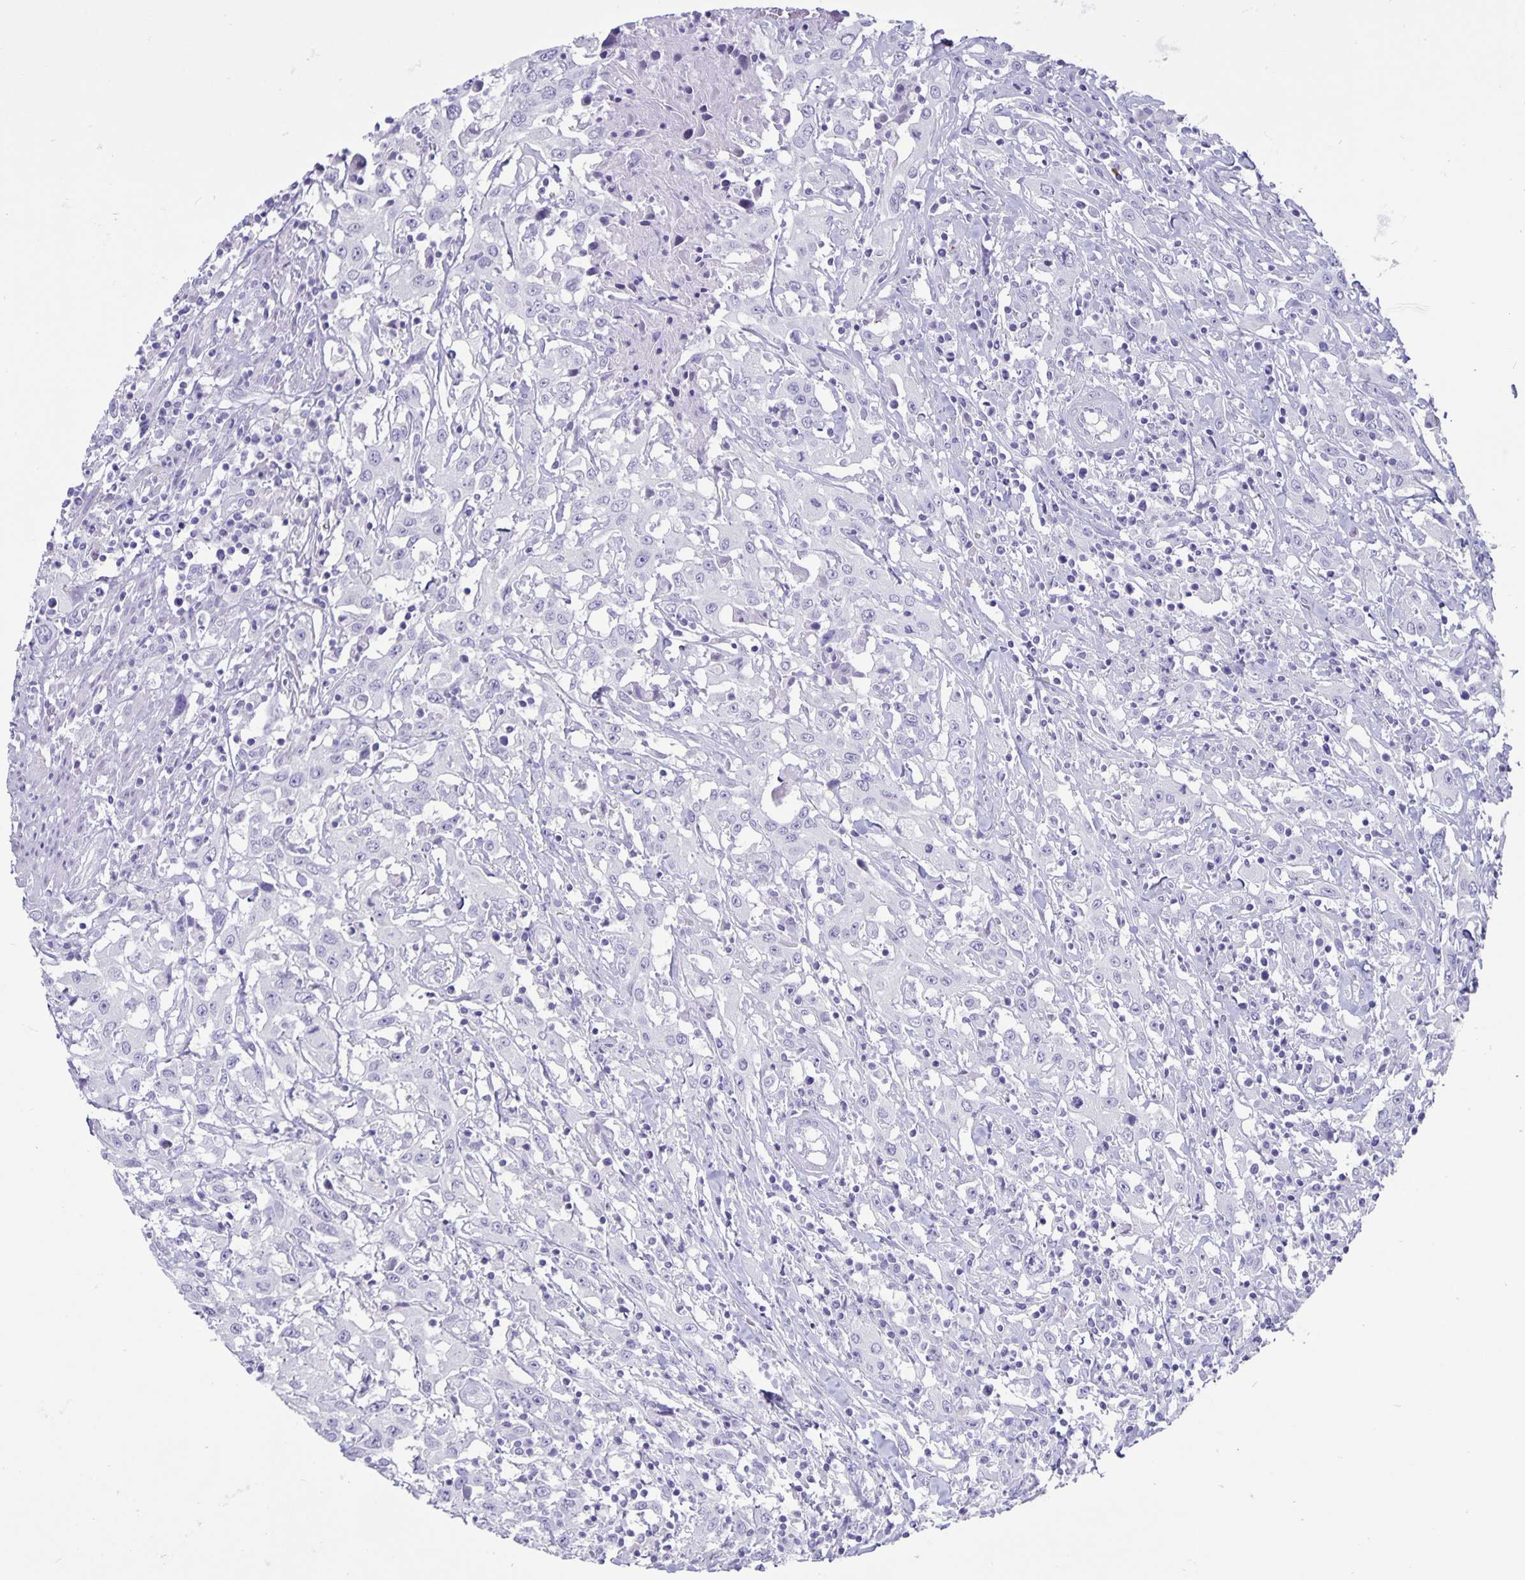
{"staining": {"intensity": "negative", "quantity": "none", "location": "none"}, "tissue": "urothelial cancer", "cell_type": "Tumor cells", "image_type": "cancer", "snomed": [{"axis": "morphology", "description": "Urothelial carcinoma, High grade"}, {"axis": "topography", "description": "Urinary bladder"}], "caption": "DAB immunohistochemical staining of high-grade urothelial carcinoma displays no significant positivity in tumor cells. (DAB (3,3'-diaminobenzidine) immunohistochemistry with hematoxylin counter stain).", "gene": "BPIFA3", "patient": {"sex": "male", "age": 61}}